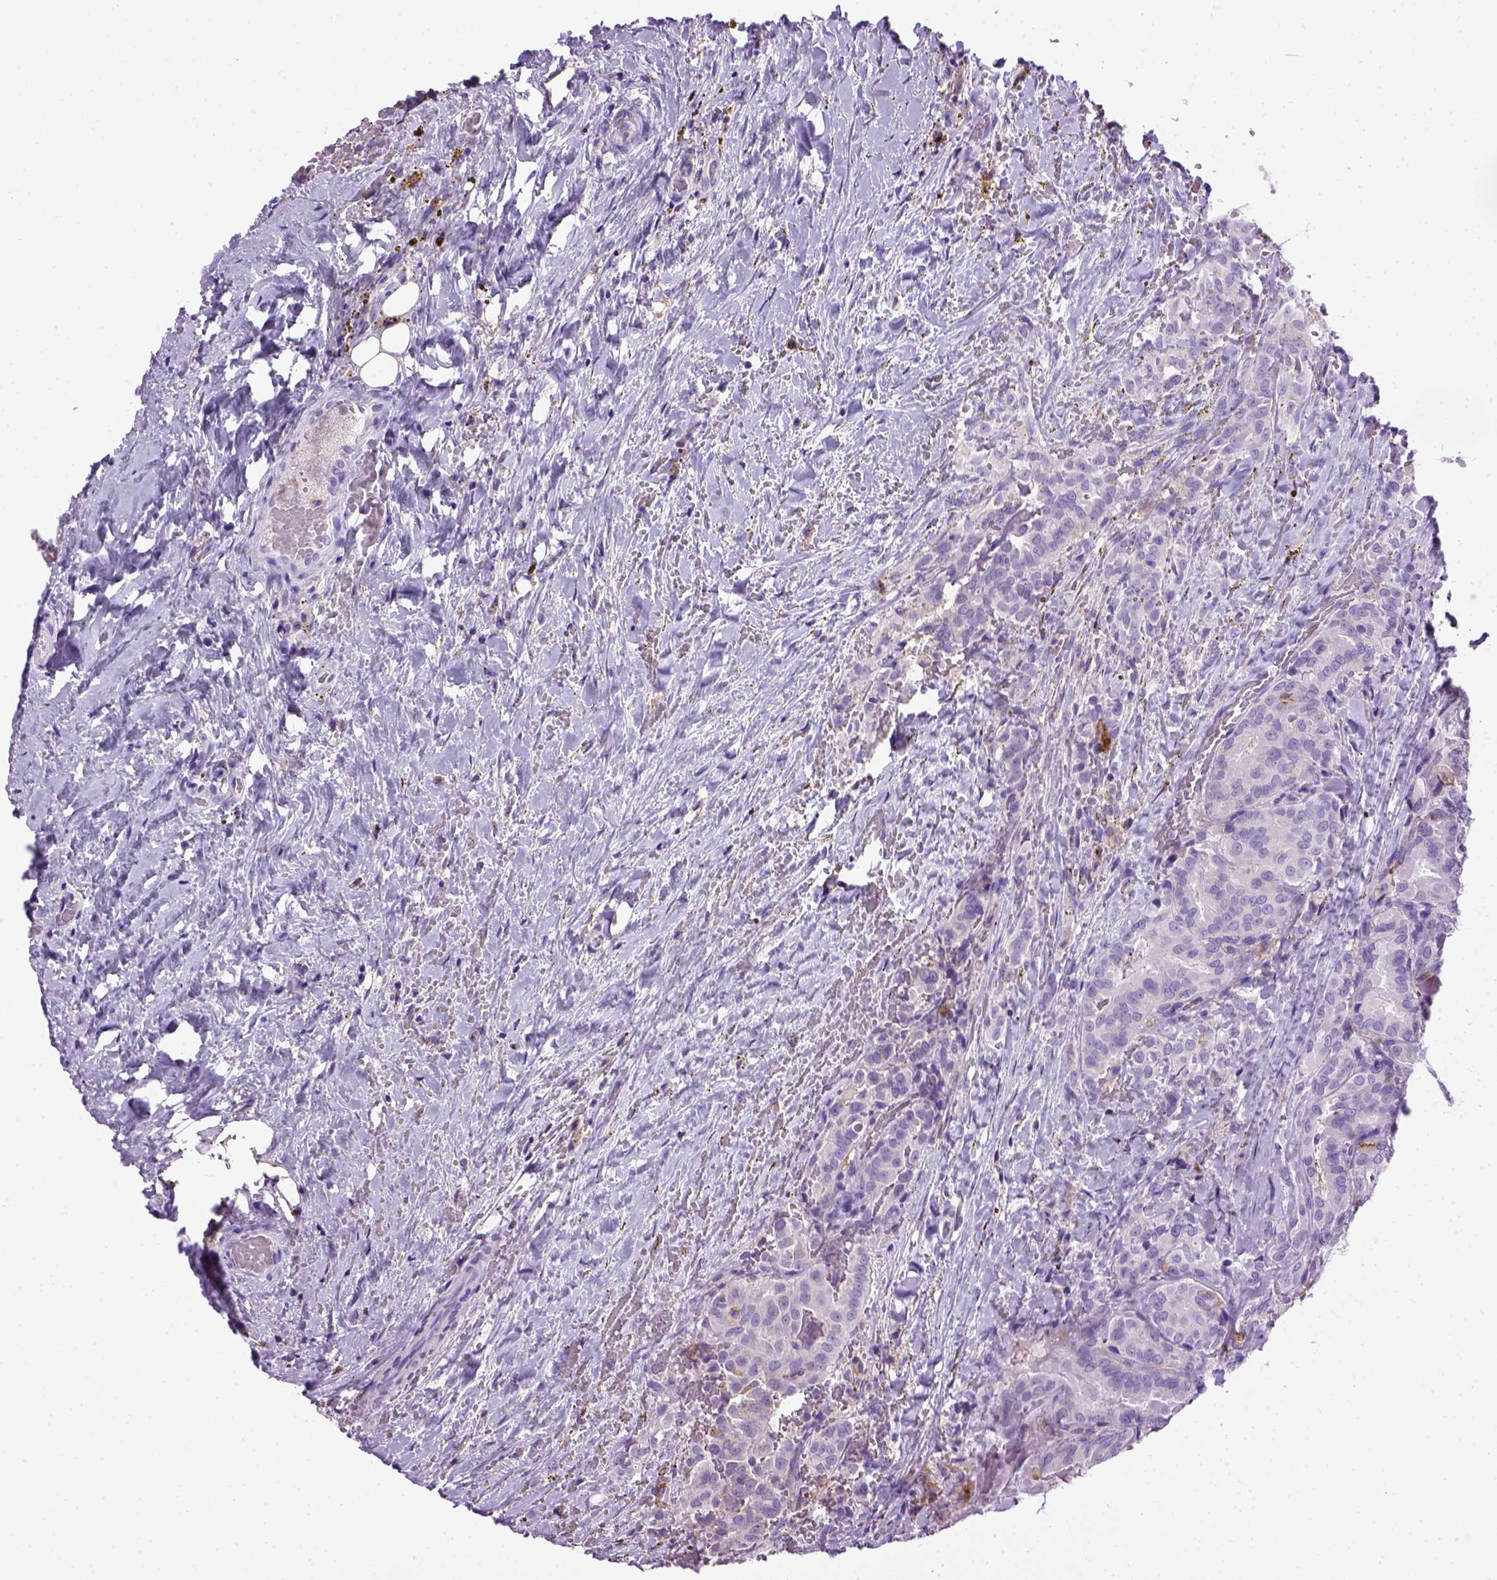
{"staining": {"intensity": "negative", "quantity": "none", "location": "none"}, "tissue": "thyroid cancer", "cell_type": "Tumor cells", "image_type": "cancer", "snomed": [{"axis": "morphology", "description": "Papillary adenocarcinoma, NOS"}, {"axis": "topography", "description": "Thyroid gland"}], "caption": "Human thyroid papillary adenocarcinoma stained for a protein using immunohistochemistry (IHC) demonstrates no positivity in tumor cells.", "gene": "ITGAX", "patient": {"sex": "male", "age": 61}}